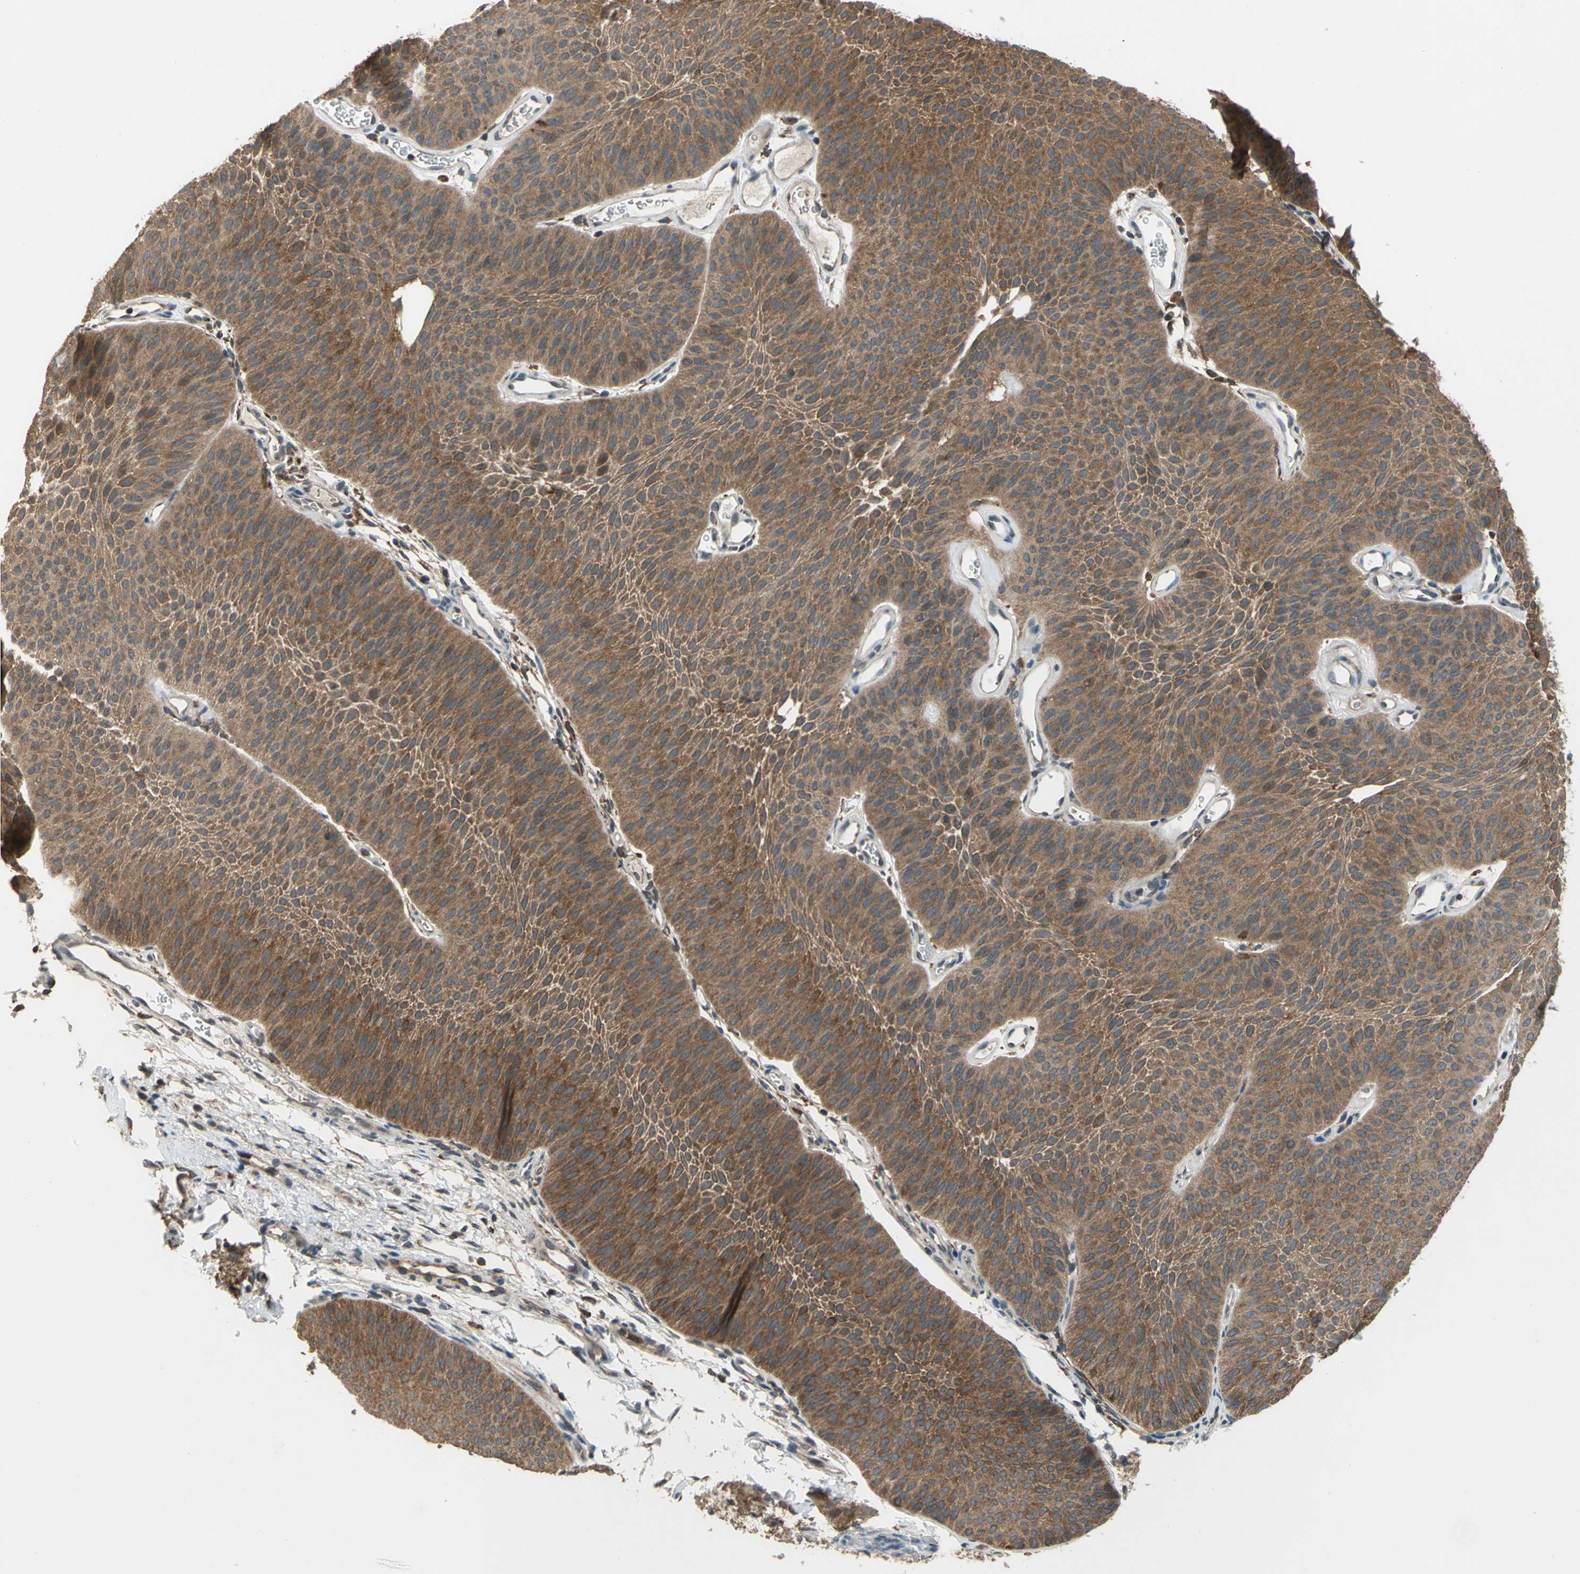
{"staining": {"intensity": "moderate", "quantity": ">75%", "location": "cytoplasmic/membranous"}, "tissue": "urothelial cancer", "cell_type": "Tumor cells", "image_type": "cancer", "snomed": [{"axis": "morphology", "description": "Urothelial carcinoma, Low grade"}, {"axis": "topography", "description": "Urinary bladder"}], "caption": "Protein staining shows moderate cytoplasmic/membranous expression in approximately >75% of tumor cells in urothelial cancer. Using DAB (brown) and hematoxylin (blue) stains, captured at high magnification using brightfield microscopy.", "gene": "NFKBIE", "patient": {"sex": "female", "age": 60}}